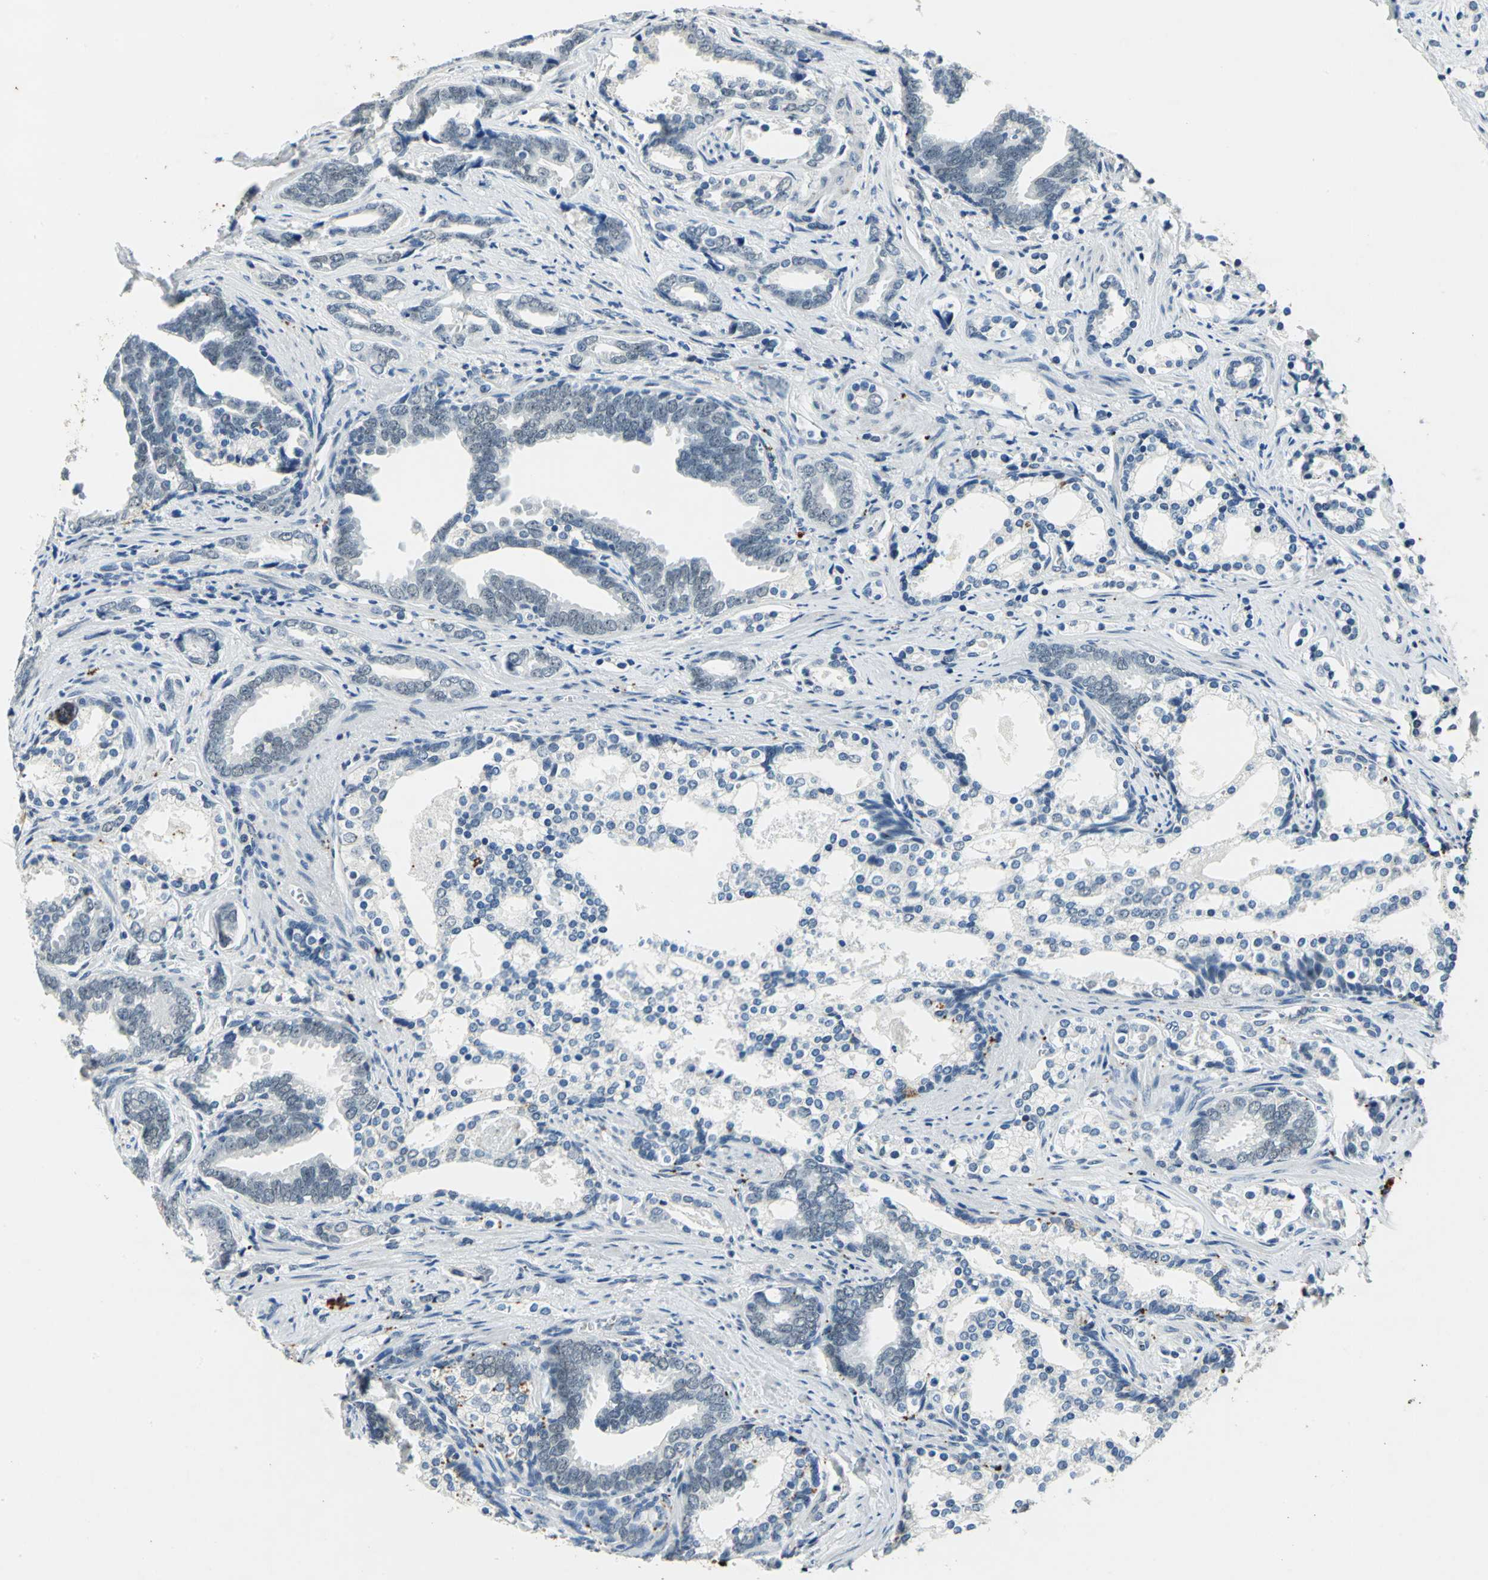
{"staining": {"intensity": "negative", "quantity": "none", "location": "none"}, "tissue": "prostate cancer", "cell_type": "Tumor cells", "image_type": "cancer", "snomed": [{"axis": "morphology", "description": "Adenocarcinoma, Medium grade"}, {"axis": "topography", "description": "Prostate"}], "caption": "Immunohistochemistry histopathology image of human prostate adenocarcinoma (medium-grade) stained for a protein (brown), which exhibits no expression in tumor cells.", "gene": "RAD17", "patient": {"sex": "male", "age": 67}}